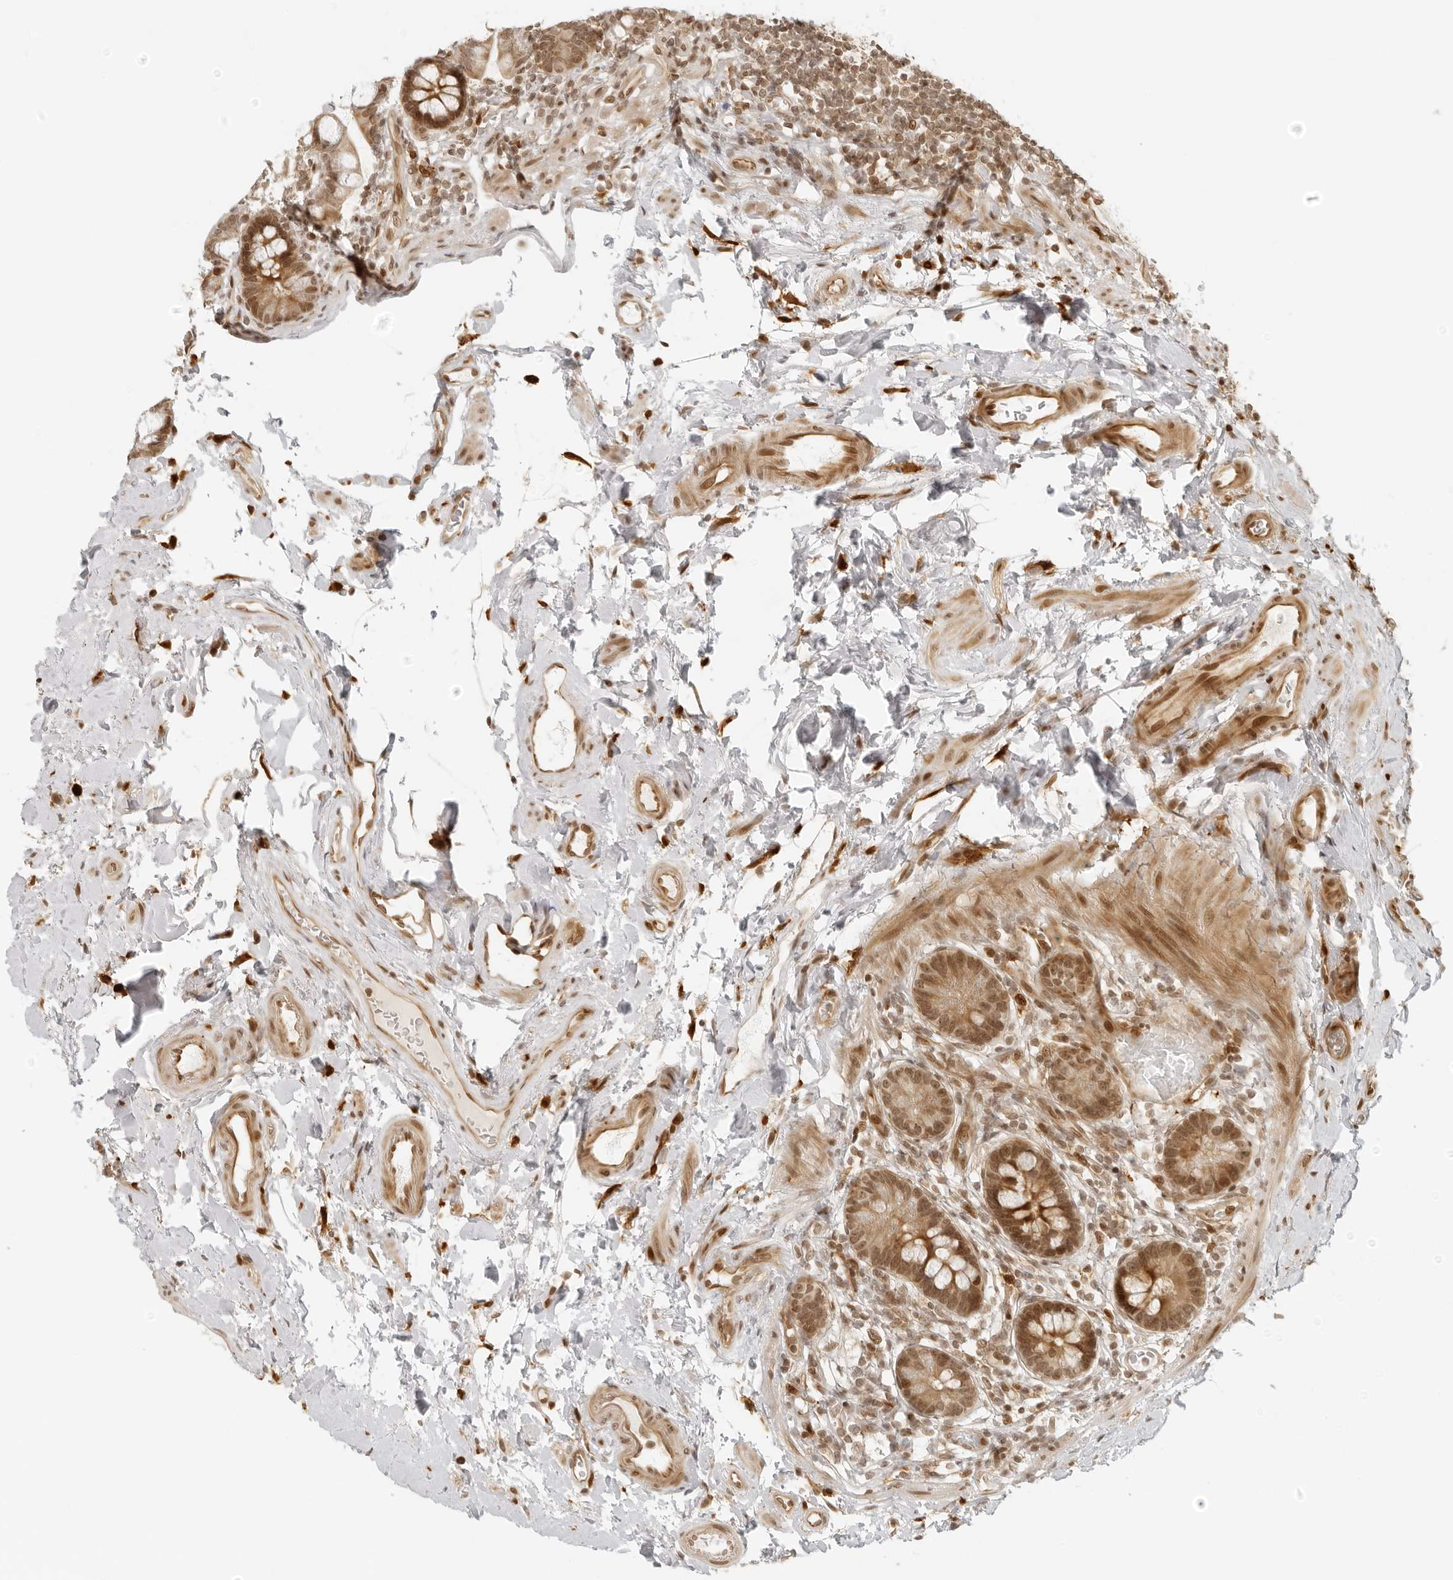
{"staining": {"intensity": "moderate", "quantity": "<25%", "location": "cytoplasmic/membranous,nuclear"}, "tissue": "small intestine", "cell_type": "Glandular cells", "image_type": "normal", "snomed": [{"axis": "morphology", "description": "Normal tissue, NOS"}, {"axis": "topography", "description": "Small intestine"}], "caption": "Human small intestine stained with a brown dye demonstrates moderate cytoplasmic/membranous,nuclear positive expression in about <25% of glandular cells.", "gene": "ZNF407", "patient": {"sex": "female", "age": 84}}